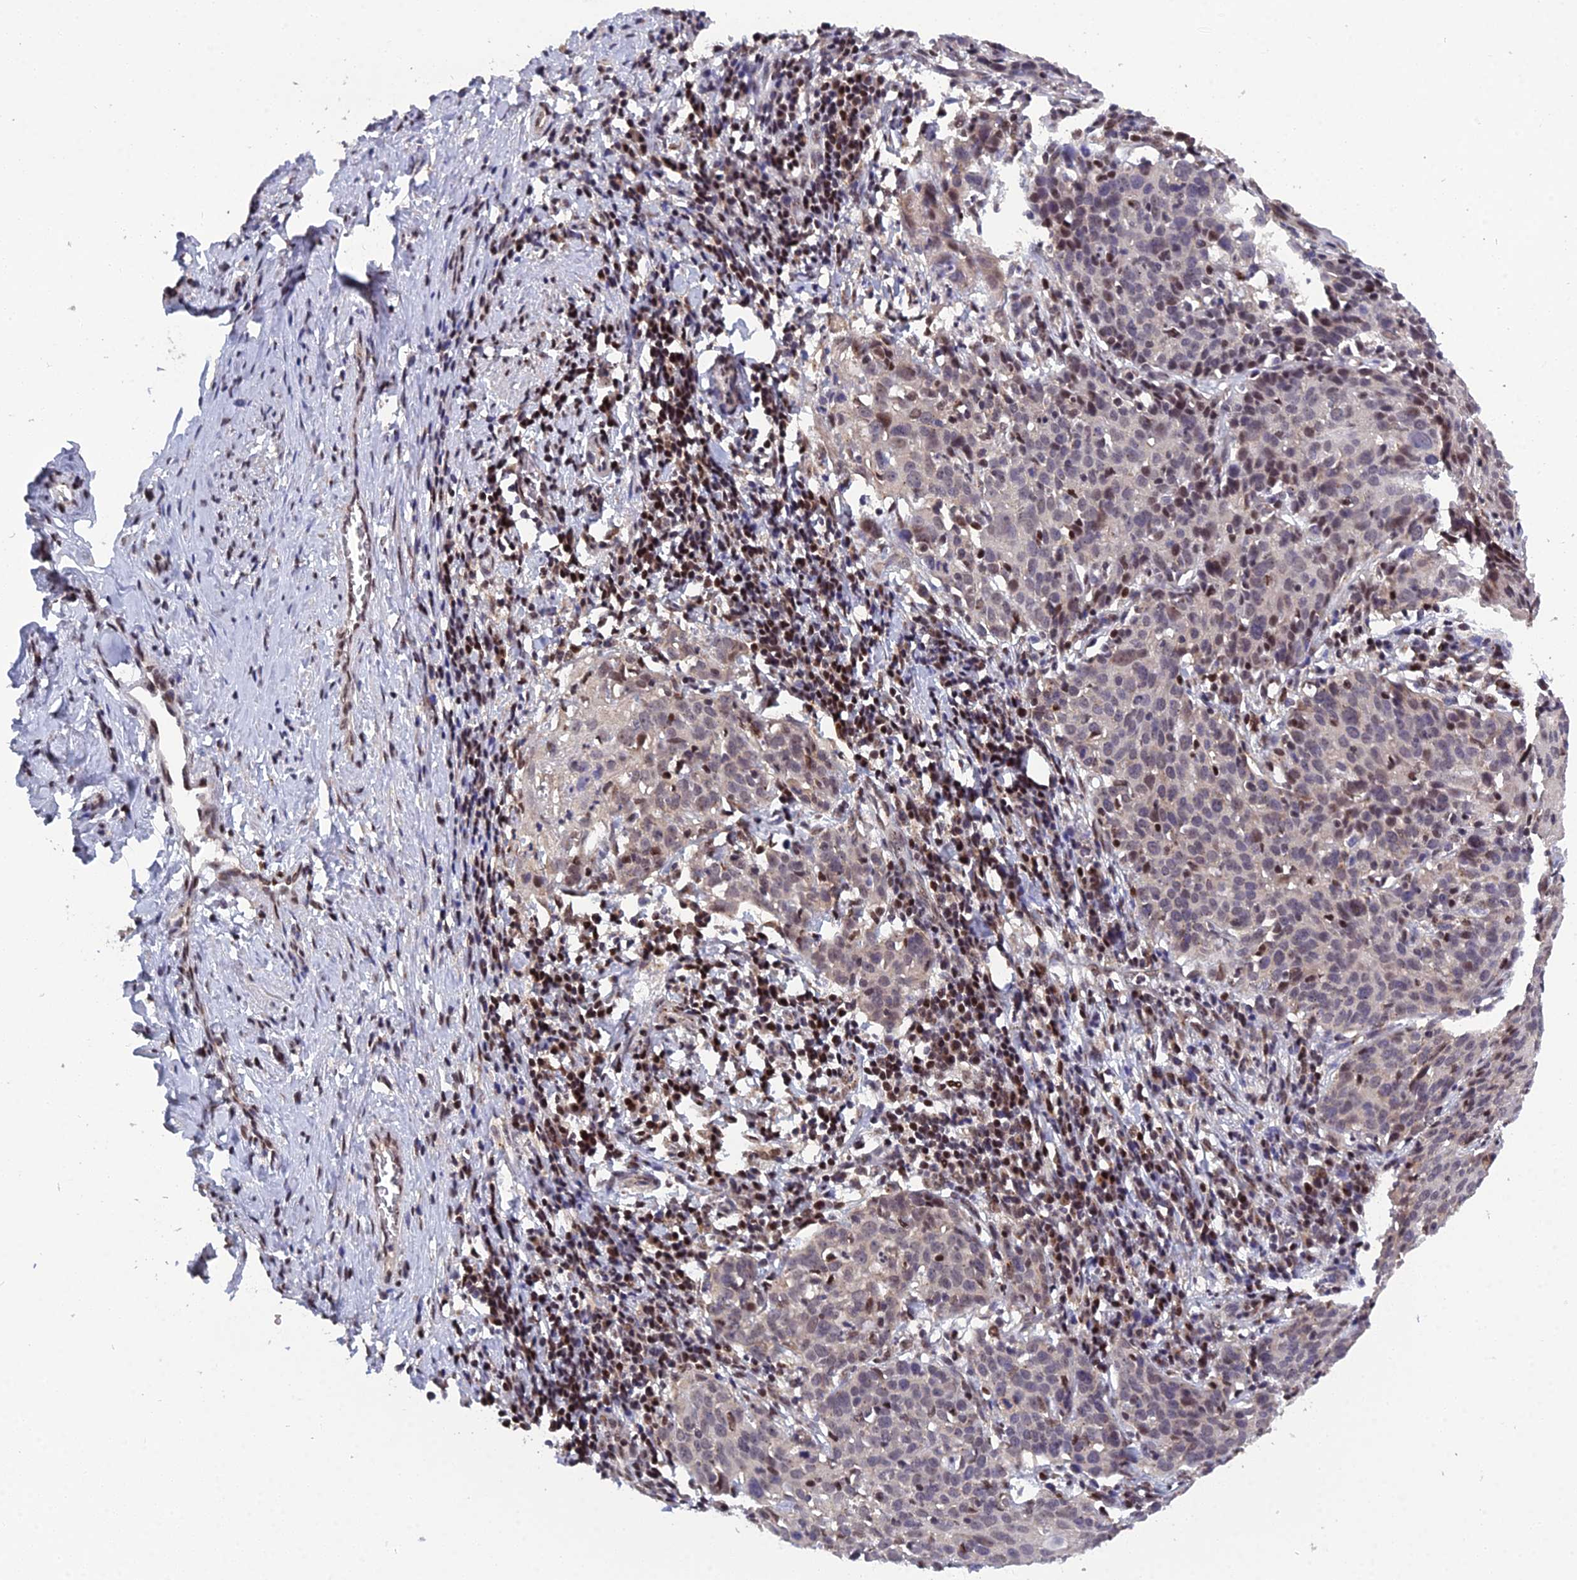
{"staining": {"intensity": "moderate", "quantity": "<25%", "location": "nuclear"}, "tissue": "cervical cancer", "cell_type": "Tumor cells", "image_type": "cancer", "snomed": [{"axis": "morphology", "description": "Squamous cell carcinoma, NOS"}, {"axis": "topography", "description": "Cervix"}], "caption": "Moderate nuclear staining for a protein is identified in approximately <25% of tumor cells of squamous cell carcinoma (cervical) using immunohistochemistry (IHC).", "gene": "ARL2", "patient": {"sex": "female", "age": 50}}